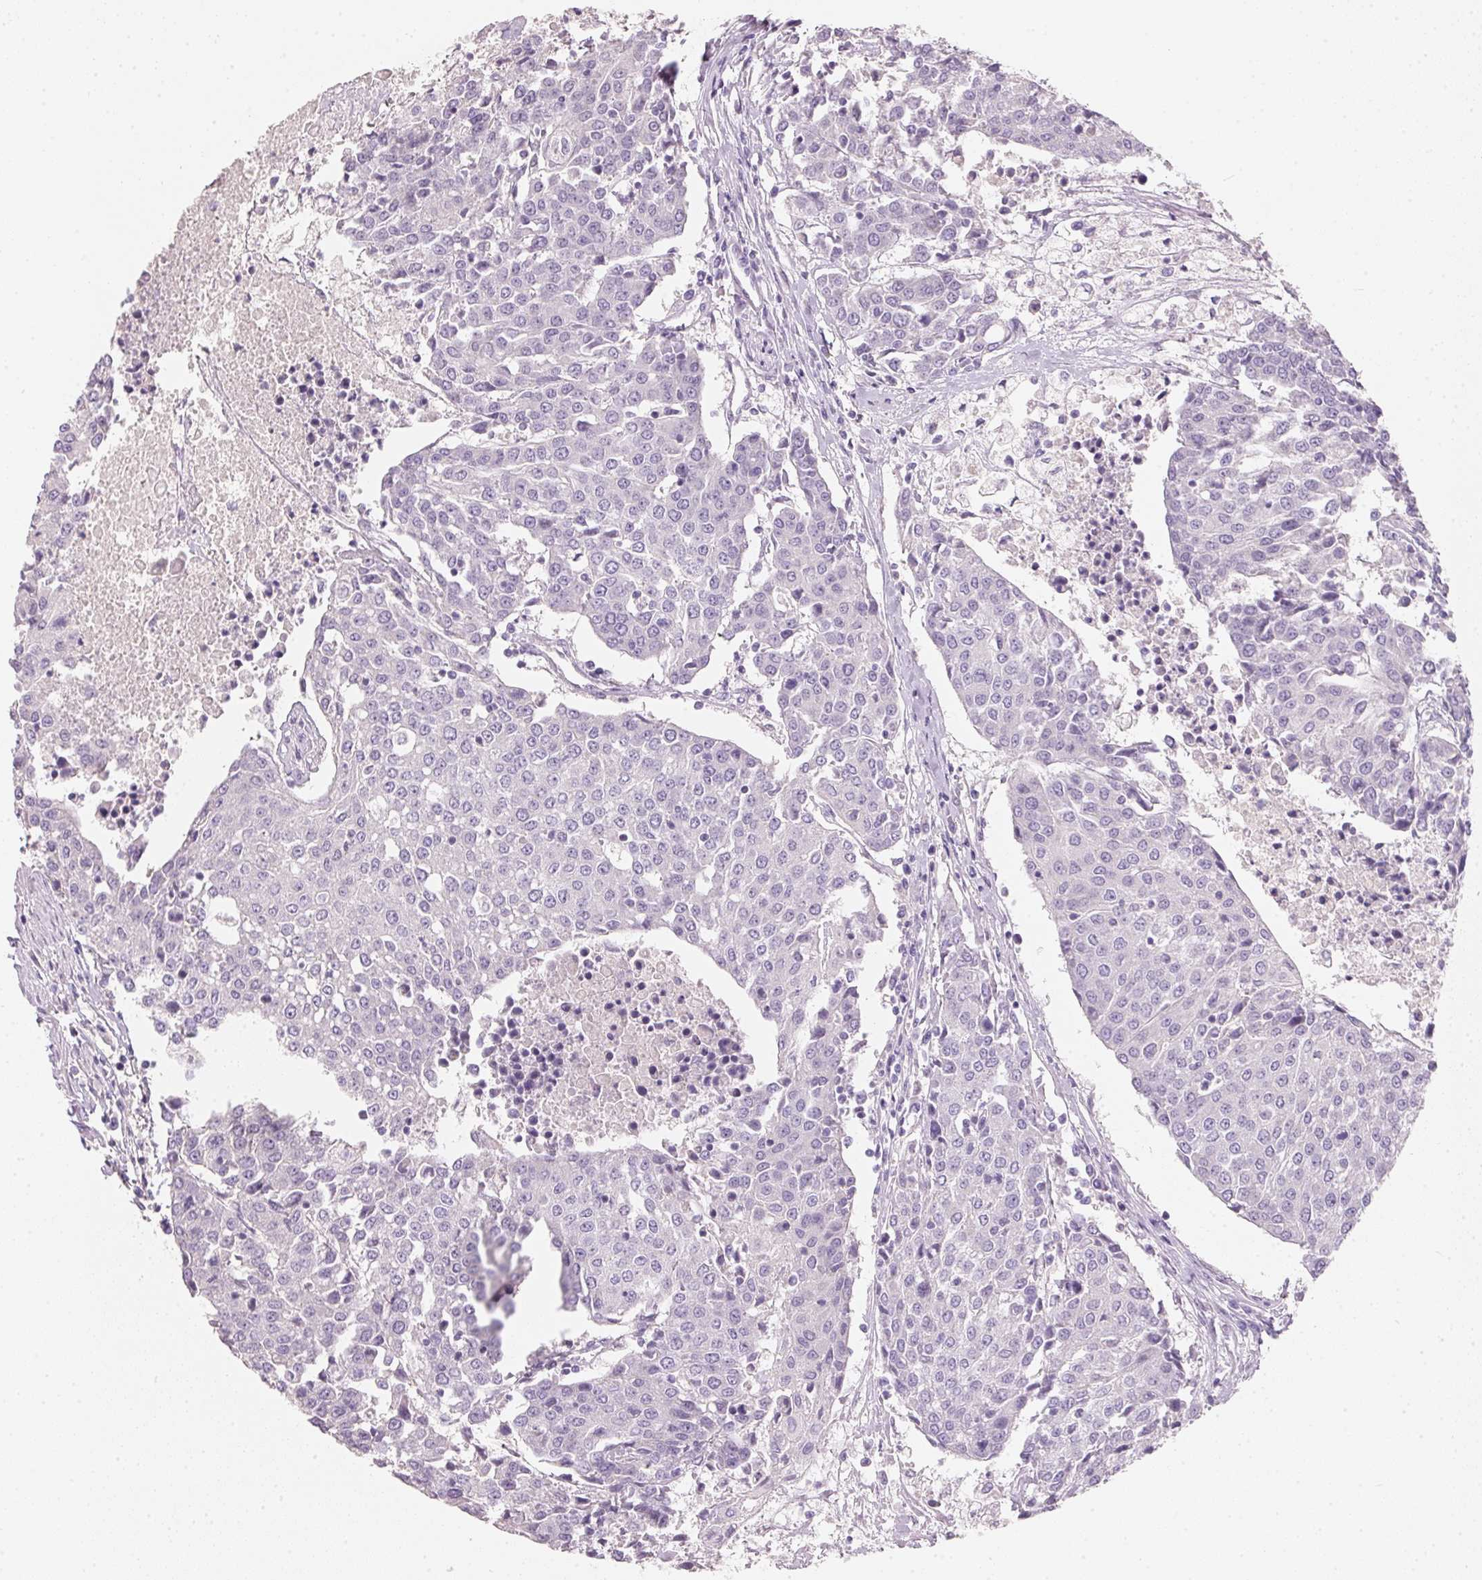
{"staining": {"intensity": "negative", "quantity": "none", "location": "none"}, "tissue": "urothelial cancer", "cell_type": "Tumor cells", "image_type": "cancer", "snomed": [{"axis": "morphology", "description": "Urothelial carcinoma, High grade"}, {"axis": "topography", "description": "Urinary bladder"}], "caption": "Immunohistochemistry of human urothelial carcinoma (high-grade) reveals no staining in tumor cells.", "gene": "HSD17B1", "patient": {"sex": "female", "age": 85}}